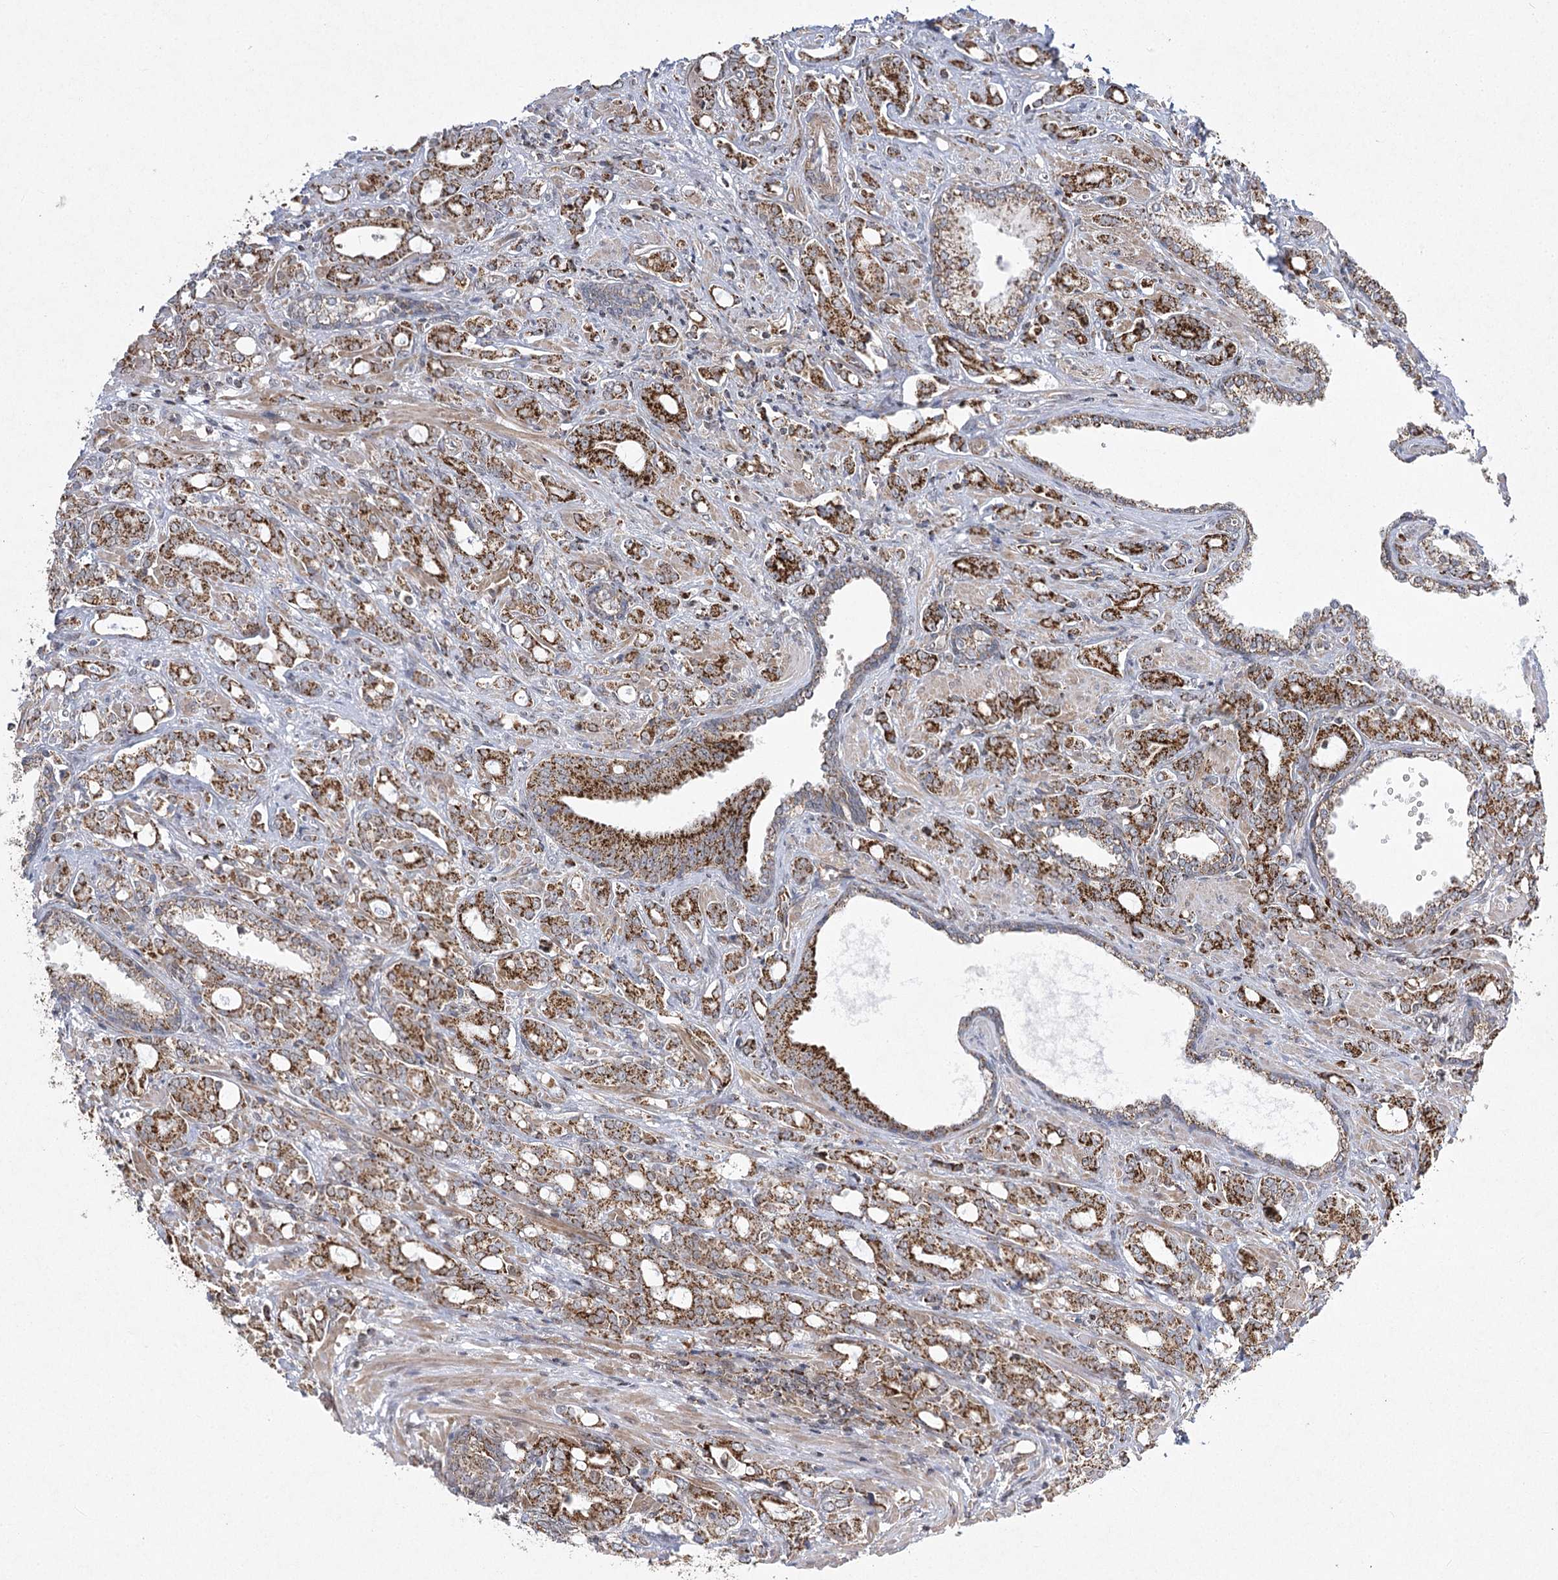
{"staining": {"intensity": "strong", "quantity": ">75%", "location": "cytoplasmic/membranous"}, "tissue": "prostate cancer", "cell_type": "Tumor cells", "image_type": "cancer", "snomed": [{"axis": "morphology", "description": "Adenocarcinoma, High grade"}, {"axis": "topography", "description": "Prostate"}], "caption": "A micrograph of human high-grade adenocarcinoma (prostate) stained for a protein exhibits strong cytoplasmic/membranous brown staining in tumor cells. The staining is performed using DAB brown chromogen to label protein expression. The nuclei are counter-stained blue using hematoxylin.", "gene": "SLC4A1AP", "patient": {"sex": "male", "age": 72}}